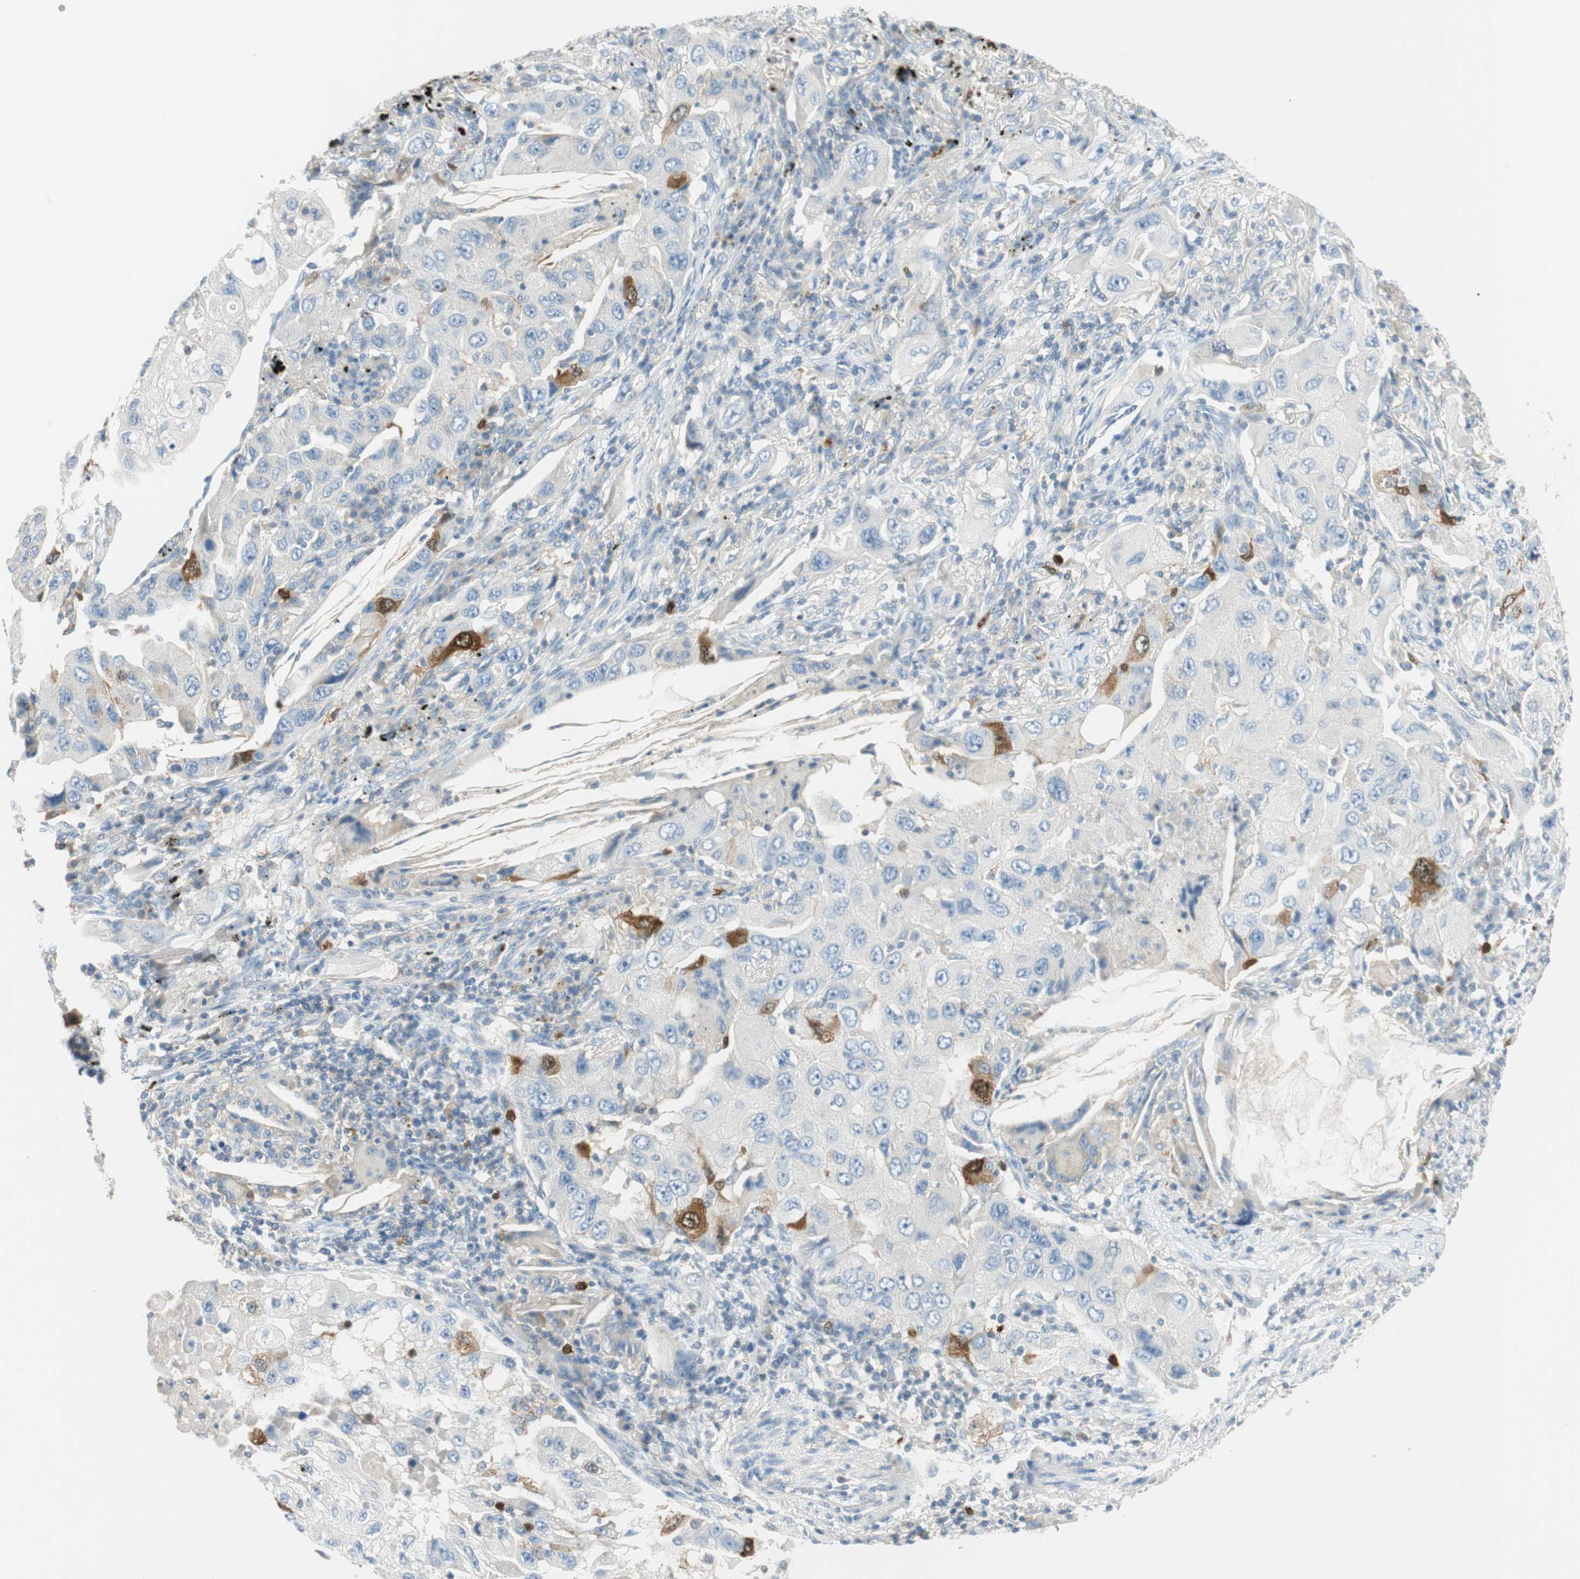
{"staining": {"intensity": "moderate", "quantity": "<25%", "location": "cytoplasmic/membranous,nuclear"}, "tissue": "lung cancer", "cell_type": "Tumor cells", "image_type": "cancer", "snomed": [{"axis": "morphology", "description": "Adenocarcinoma, NOS"}, {"axis": "topography", "description": "Lung"}], "caption": "High-magnification brightfield microscopy of lung cancer stained with DAB (3,3'-diaminobenzidine) (brown) and counterstained with hematoxylin (blue). tumor cells exhibit moderate cytoplasmic/membranous and nuclear staining is present in approximately<25% of cells.", "gene": "PTTG1", "patient": {"sex": "female", "age": 65}}